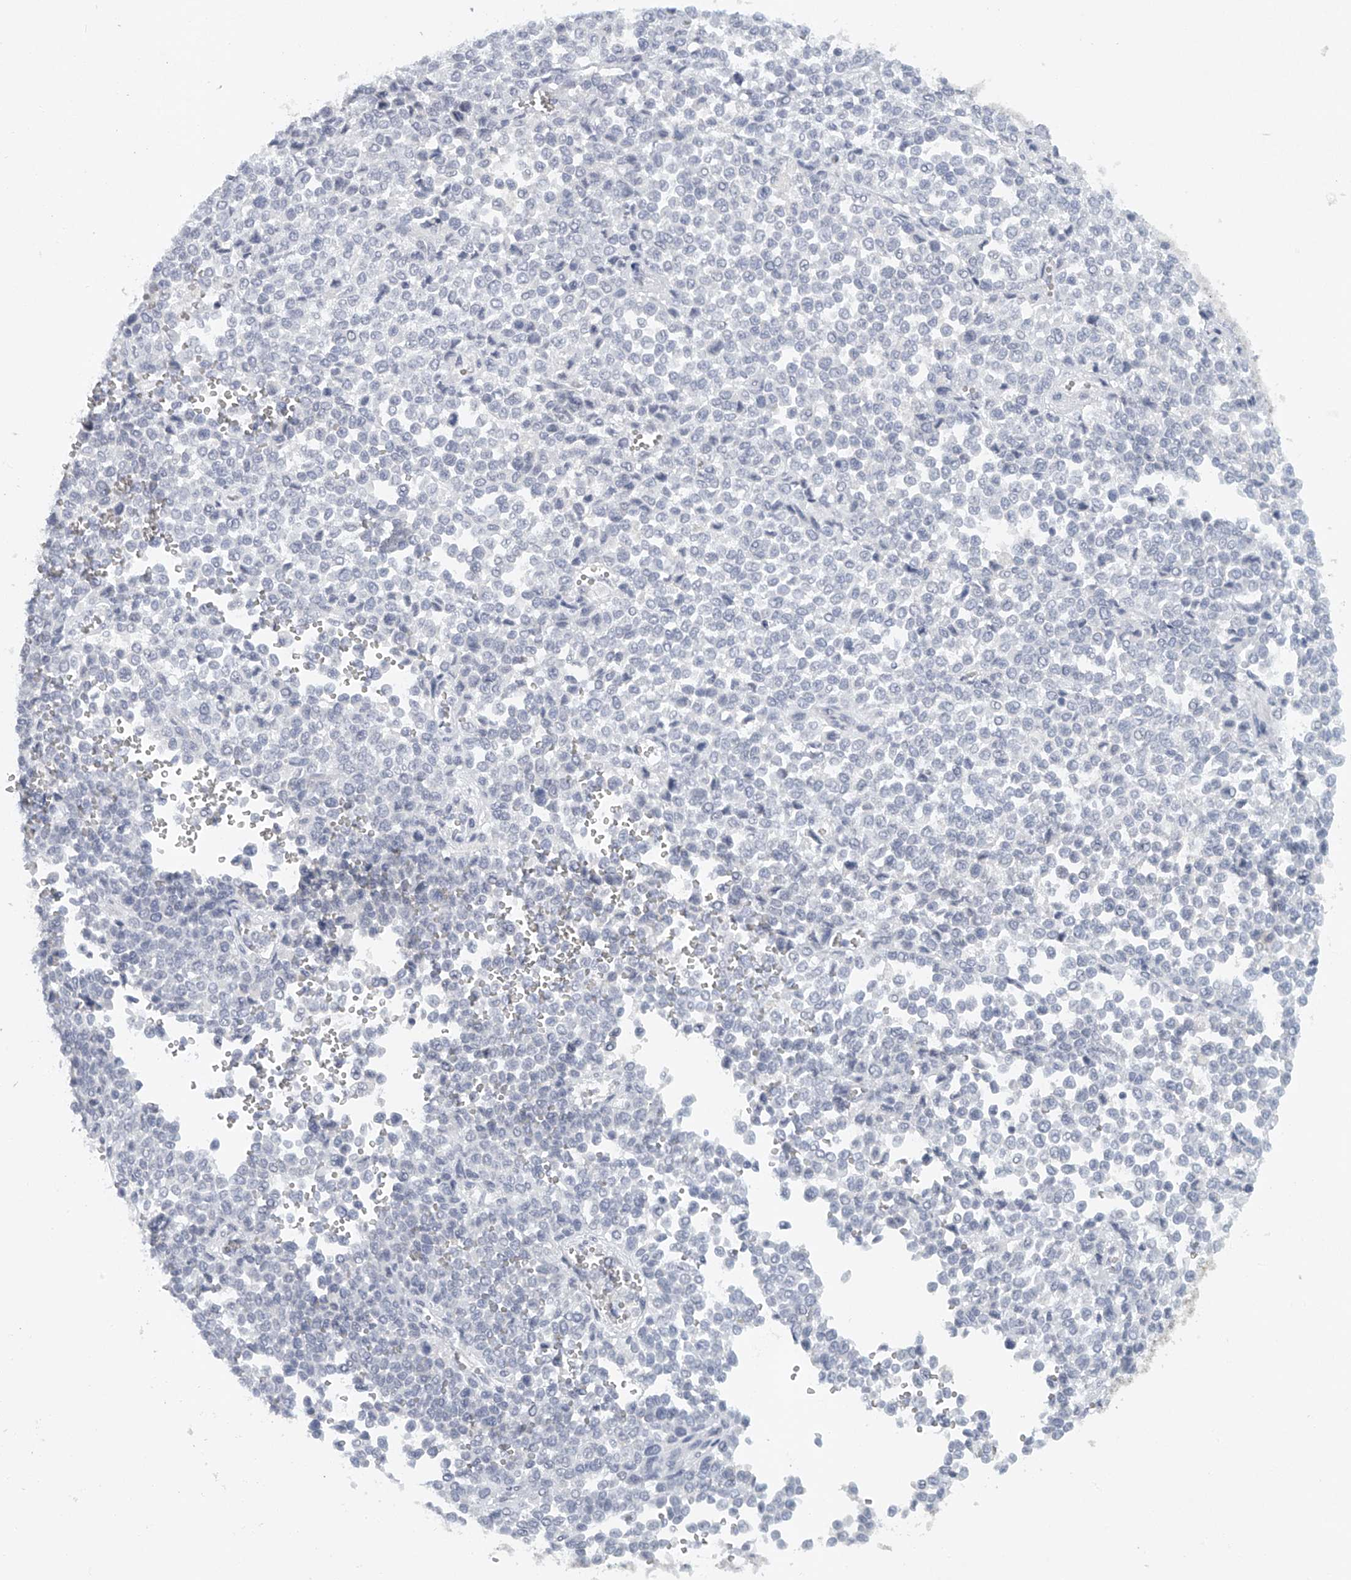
{"staining": {"intensity": "negative", "quantity": "none", "location": "none"}, "tissue": "melanoma", "cell_type": "Tumor cells", "image_type": "cancer", "snomed": [{"axis": "morphology", "description": "Malignant melanoma, Metastatic site"}, {"axis": "topography", "description": "Pancreas"}], "caption": "The immunohistochemistry micrograph has no significant staining in tumor cells of melanoma tissue. Brightfield microscopy of IHC stained with DAB (brown) and hematoxylin (blue), captured at high magnification.", "gene": "FAT2", "patient": {"sex": "female", "age": 30}}